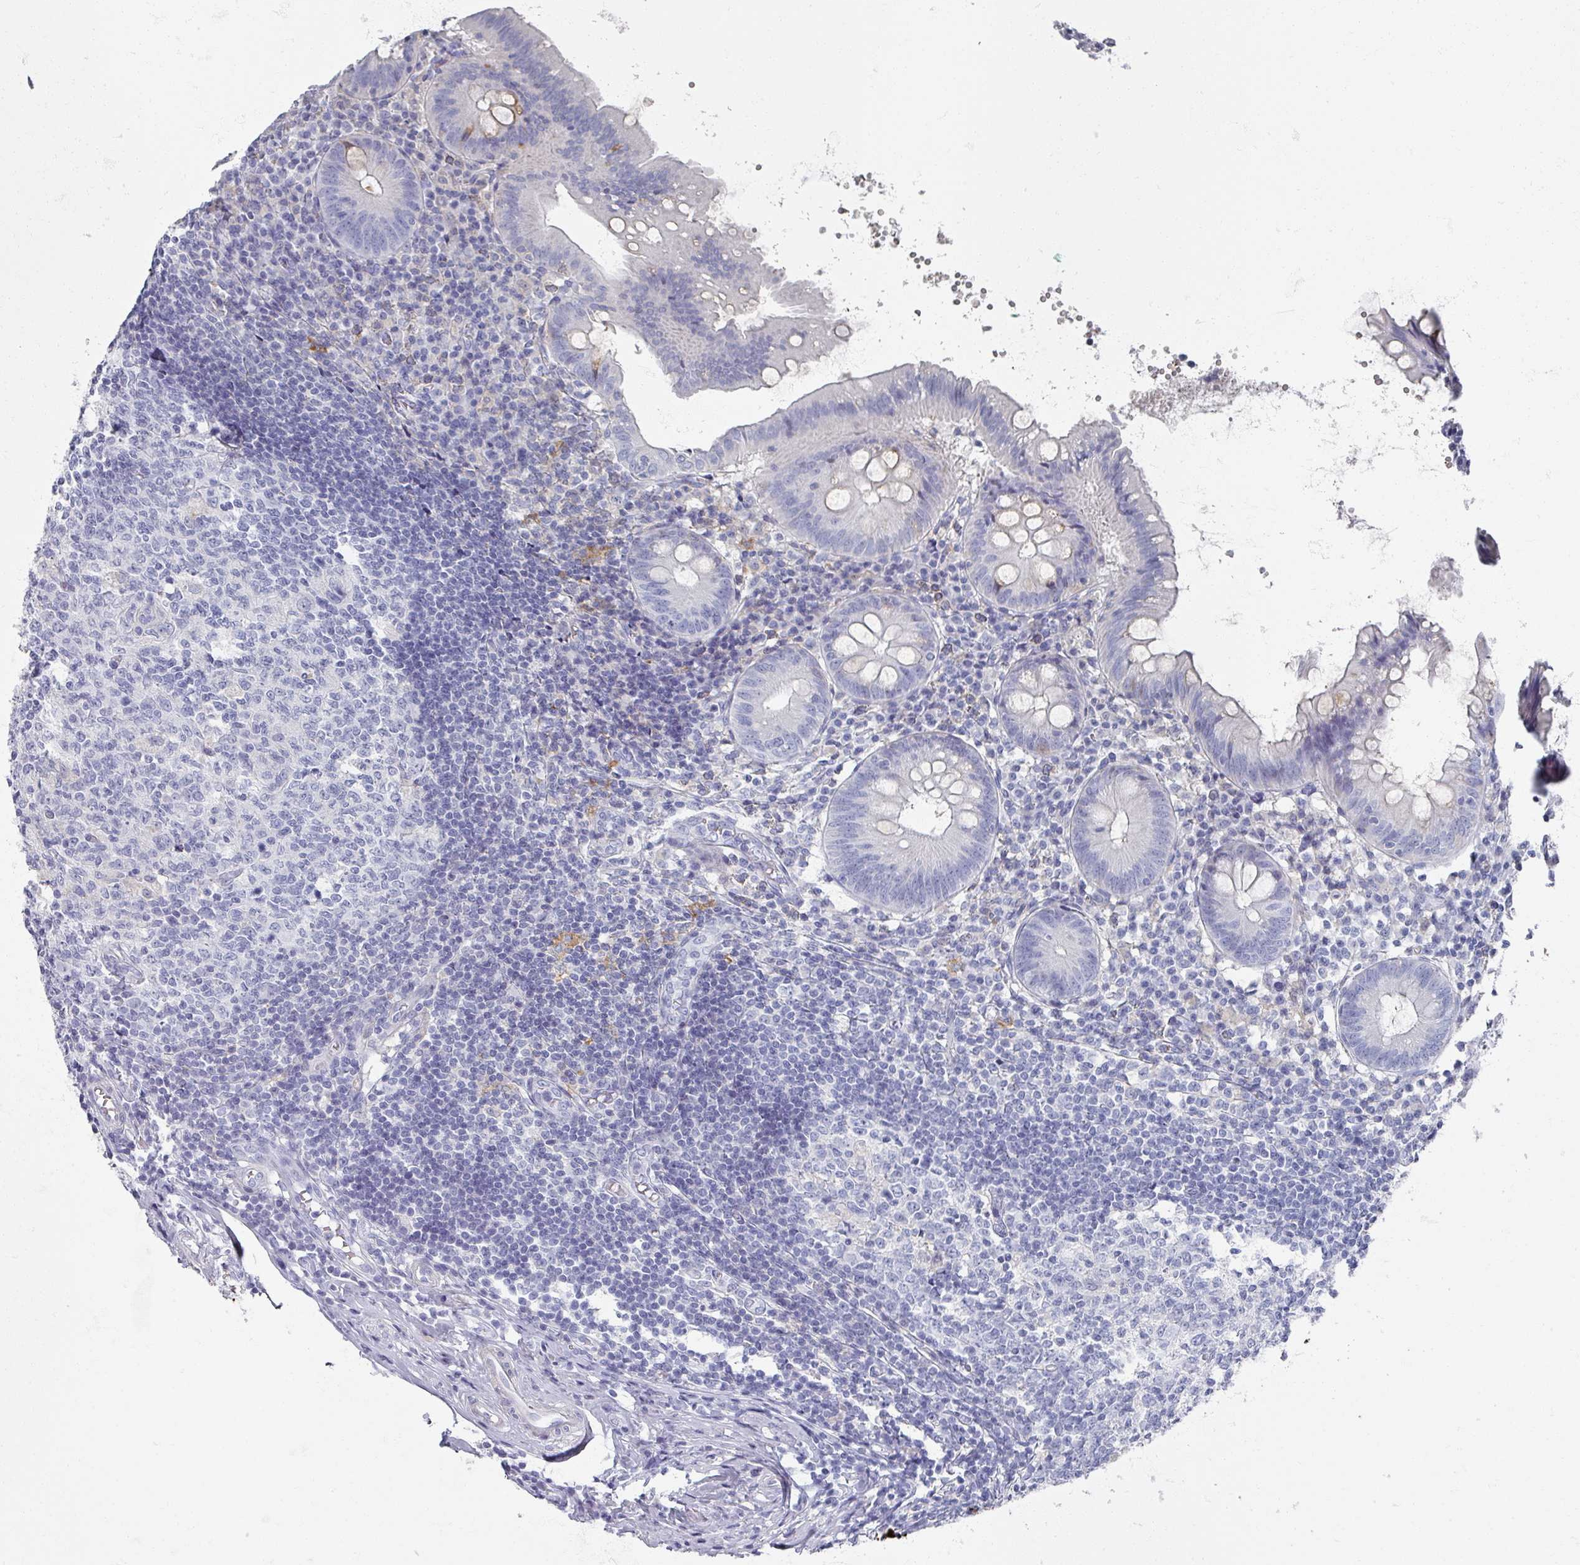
{"staining": {"intensity": "negative", "quantity": "none", "location": "none"}, "tissue": "appendix", "cell_type": "Glandular cells", "image_type": "normal", "snomed": [{"axis": "morphology", "description": "Normal tissue, NOS"}, {"axis": "topography", "description": "Appendix"}], "caption": "IHC micrograph of normal appendix stained for a protein (brown), which demonstrates no positivity in glandular cells.", "gene": "OMG", "patient": {"sex": "female", "age": 54}}